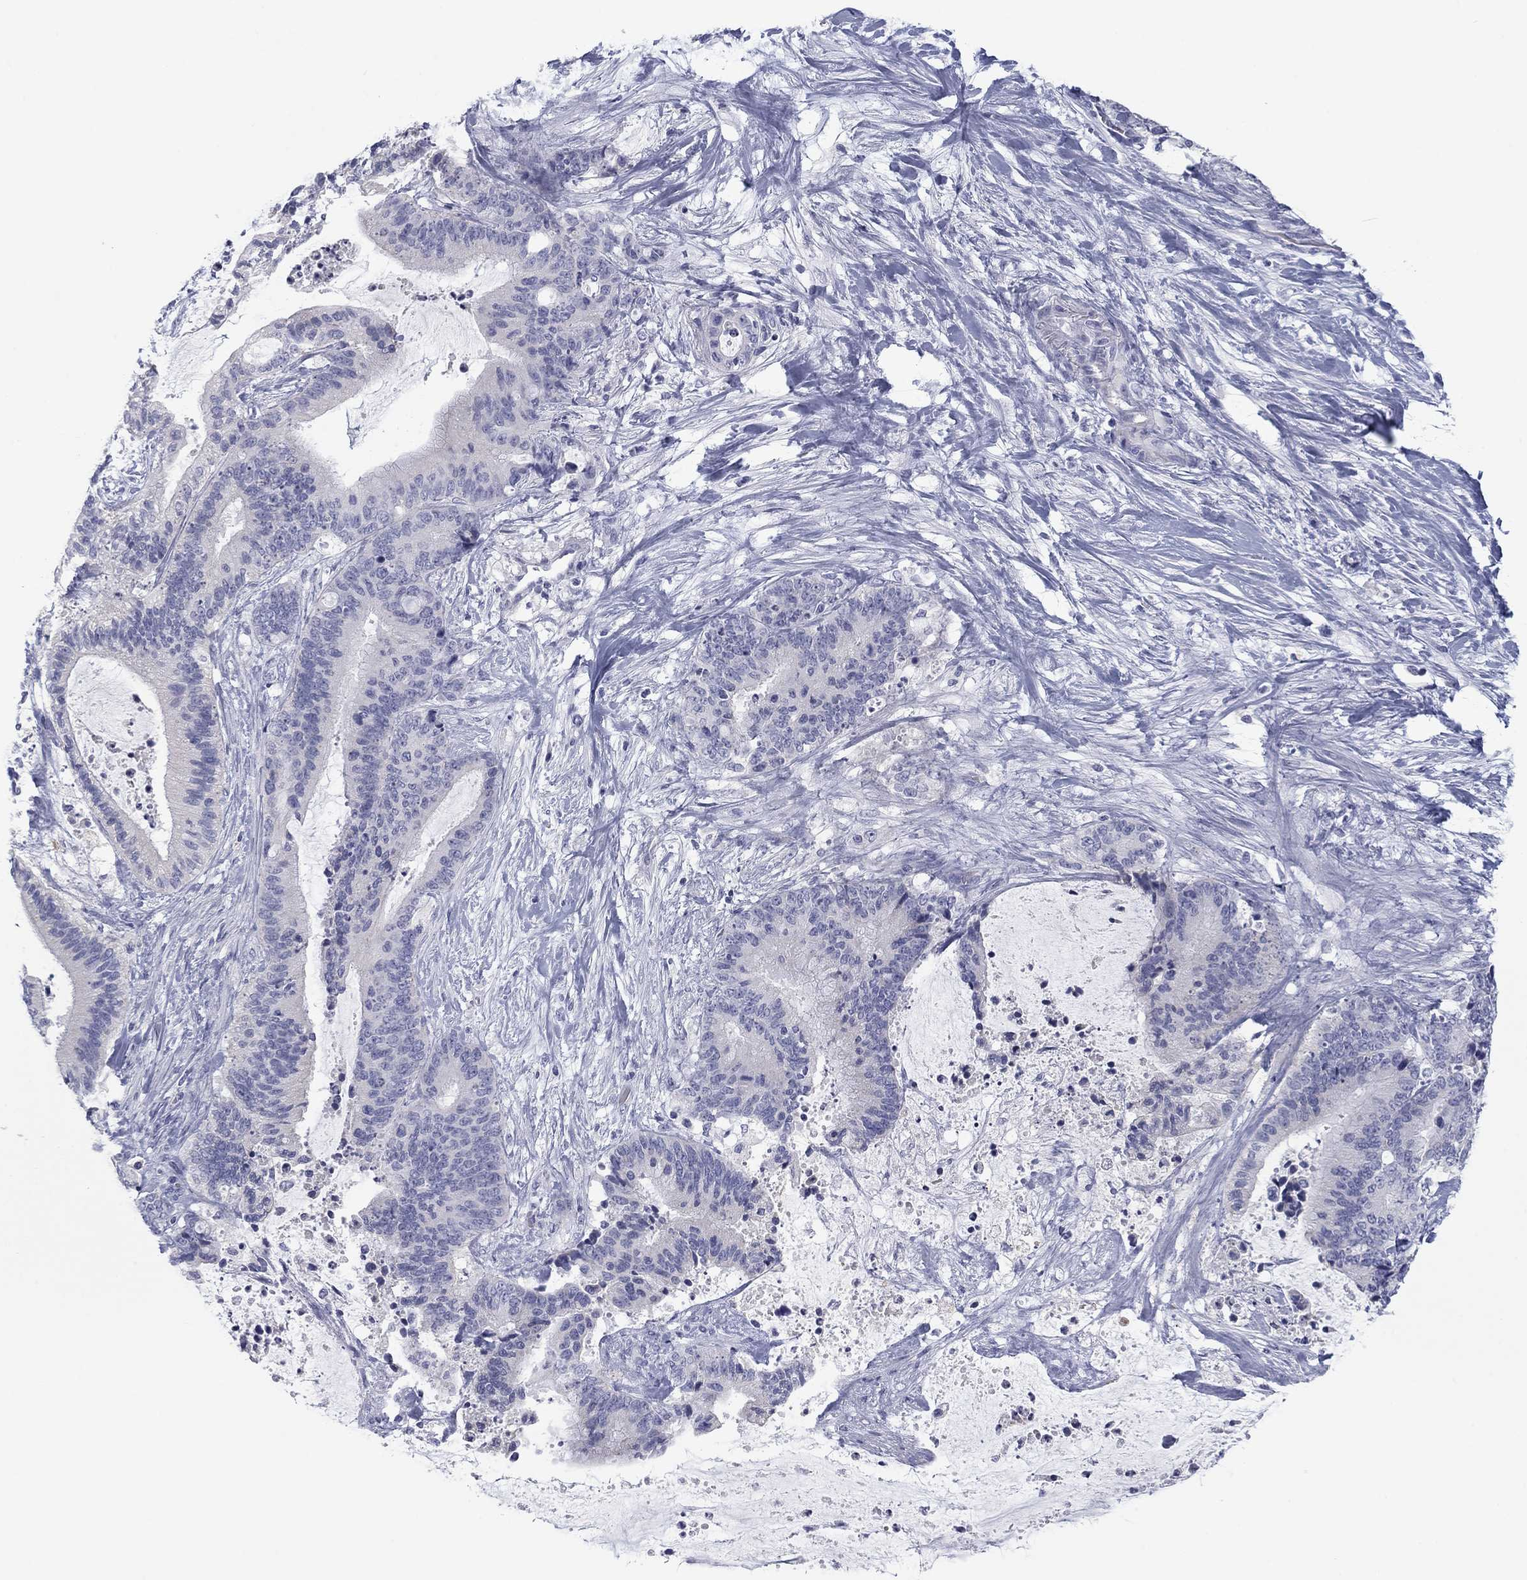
{"staining": {"intensity": "negative", "quantity": "none", "location": "none"}, "tissue": "liver cancer", "cell_type": "Tumor cells", "image_type": "cancer", "snomed": [{"axis": "morphology", "description": "Cholangiocarcinoma"}, {"axis": "topography", "description": "Liver"}], "caption": "Tumor cells show no significant protein expression in cholangiocarcinoma (liver). The staining is performed using DAB brown chromogen with nuclei counter-stained in using hematoxylin.", "gene": "CALB1", "patient": {"sex": "female", "age": 73}}